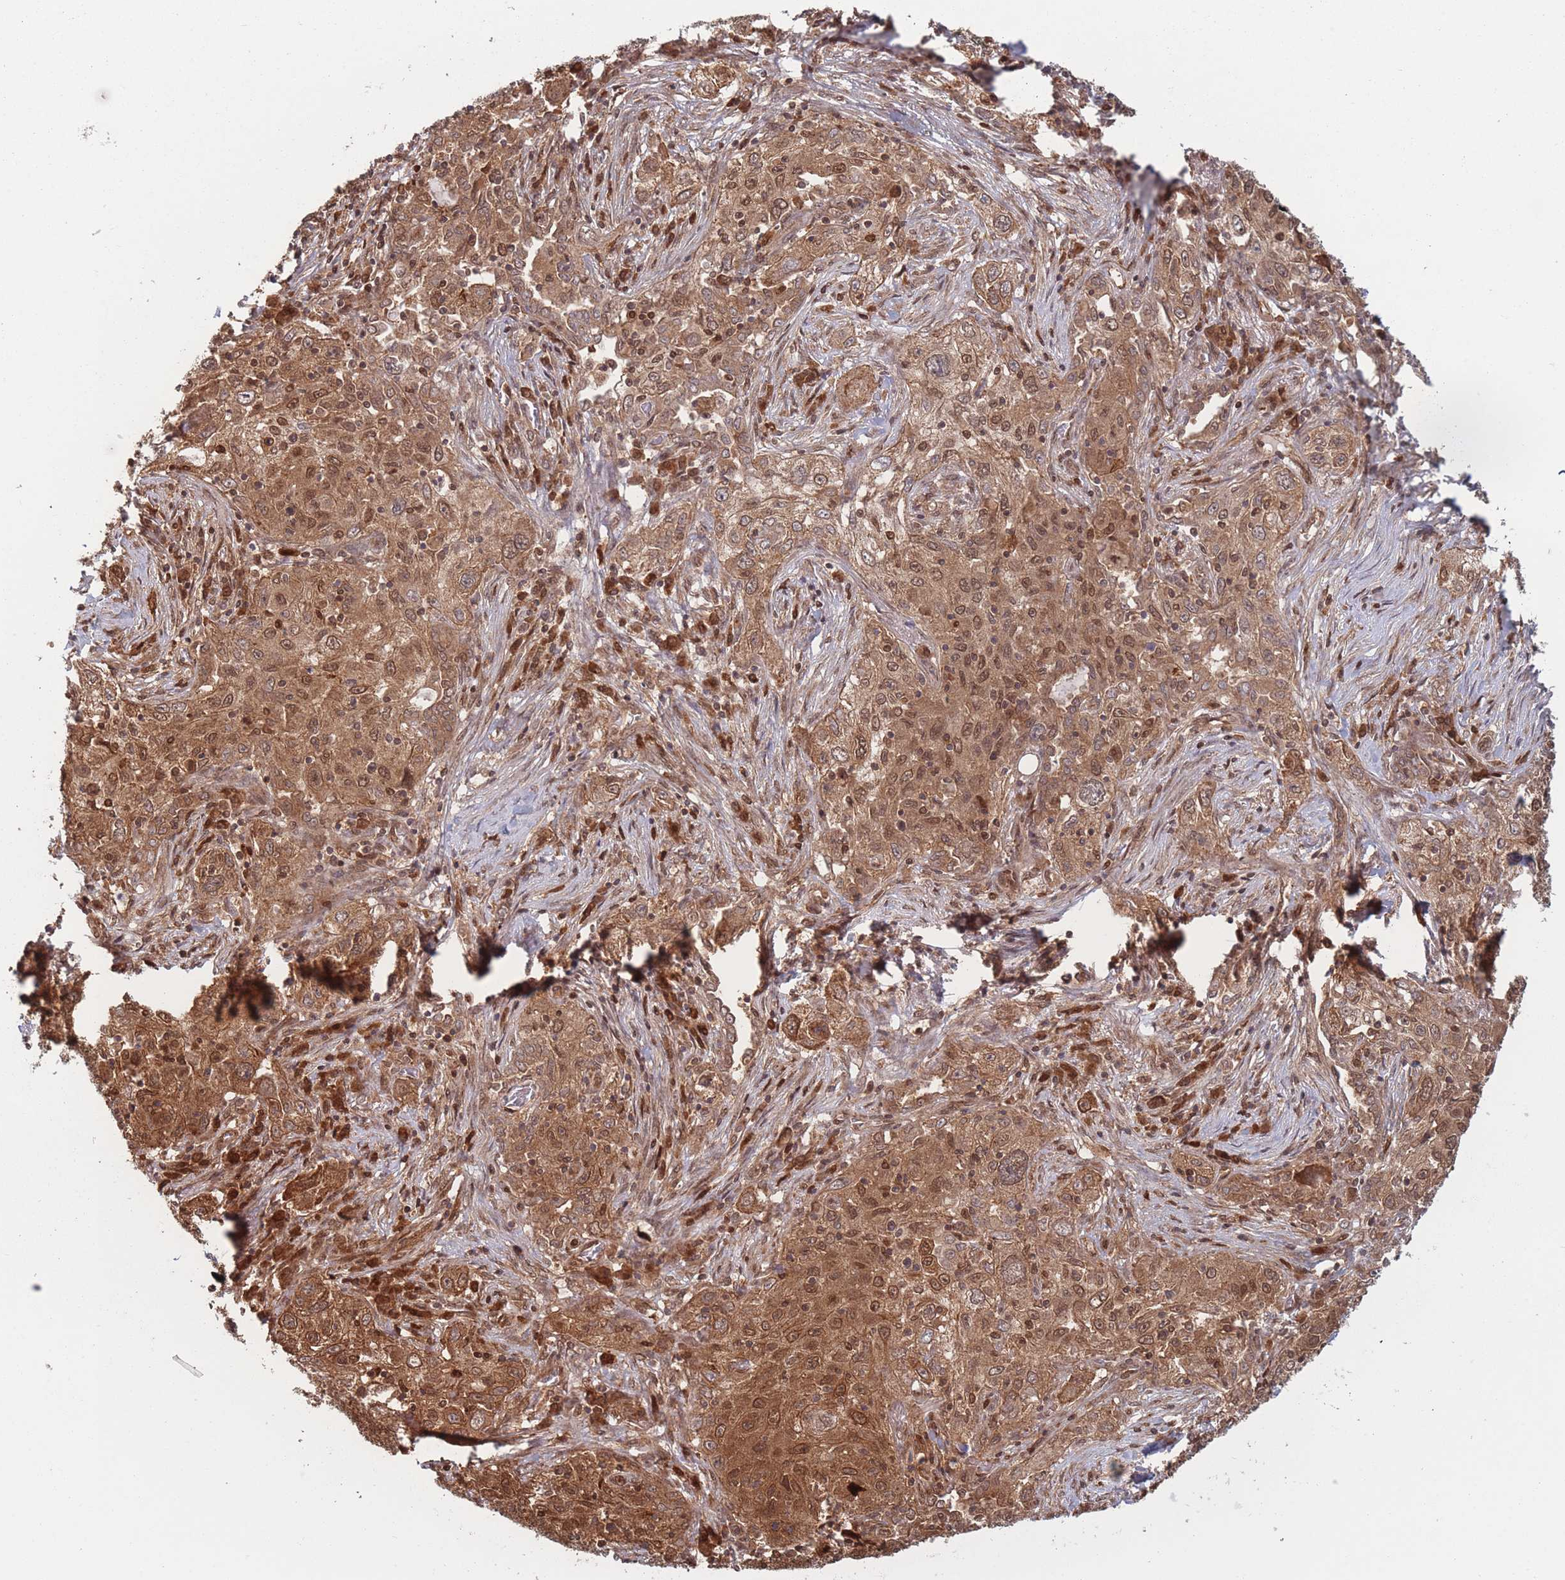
{"staining": {"intensity": "moderate", "quantity": ">75%", "location": "cytoplasmic/membranous,nuclear"}, "tissue": "lung cancer", "cell_type": "Tumor cells", "image_type": "cancer", "snomed": [{"axis": "morphology", "description": "Squamous cell carcinoma, NOS"}, {"axis": "topography", "description": "Lung"}], "caption": "High-power microscopy captured an IHC histopathology image of lung cancer, revealing moderate cytoplasmic/membranous and nuclear staining in approximately >75% of tumor cells.", "gene": "PODXL2", "patient": {"sex": "female", "age": 69}}